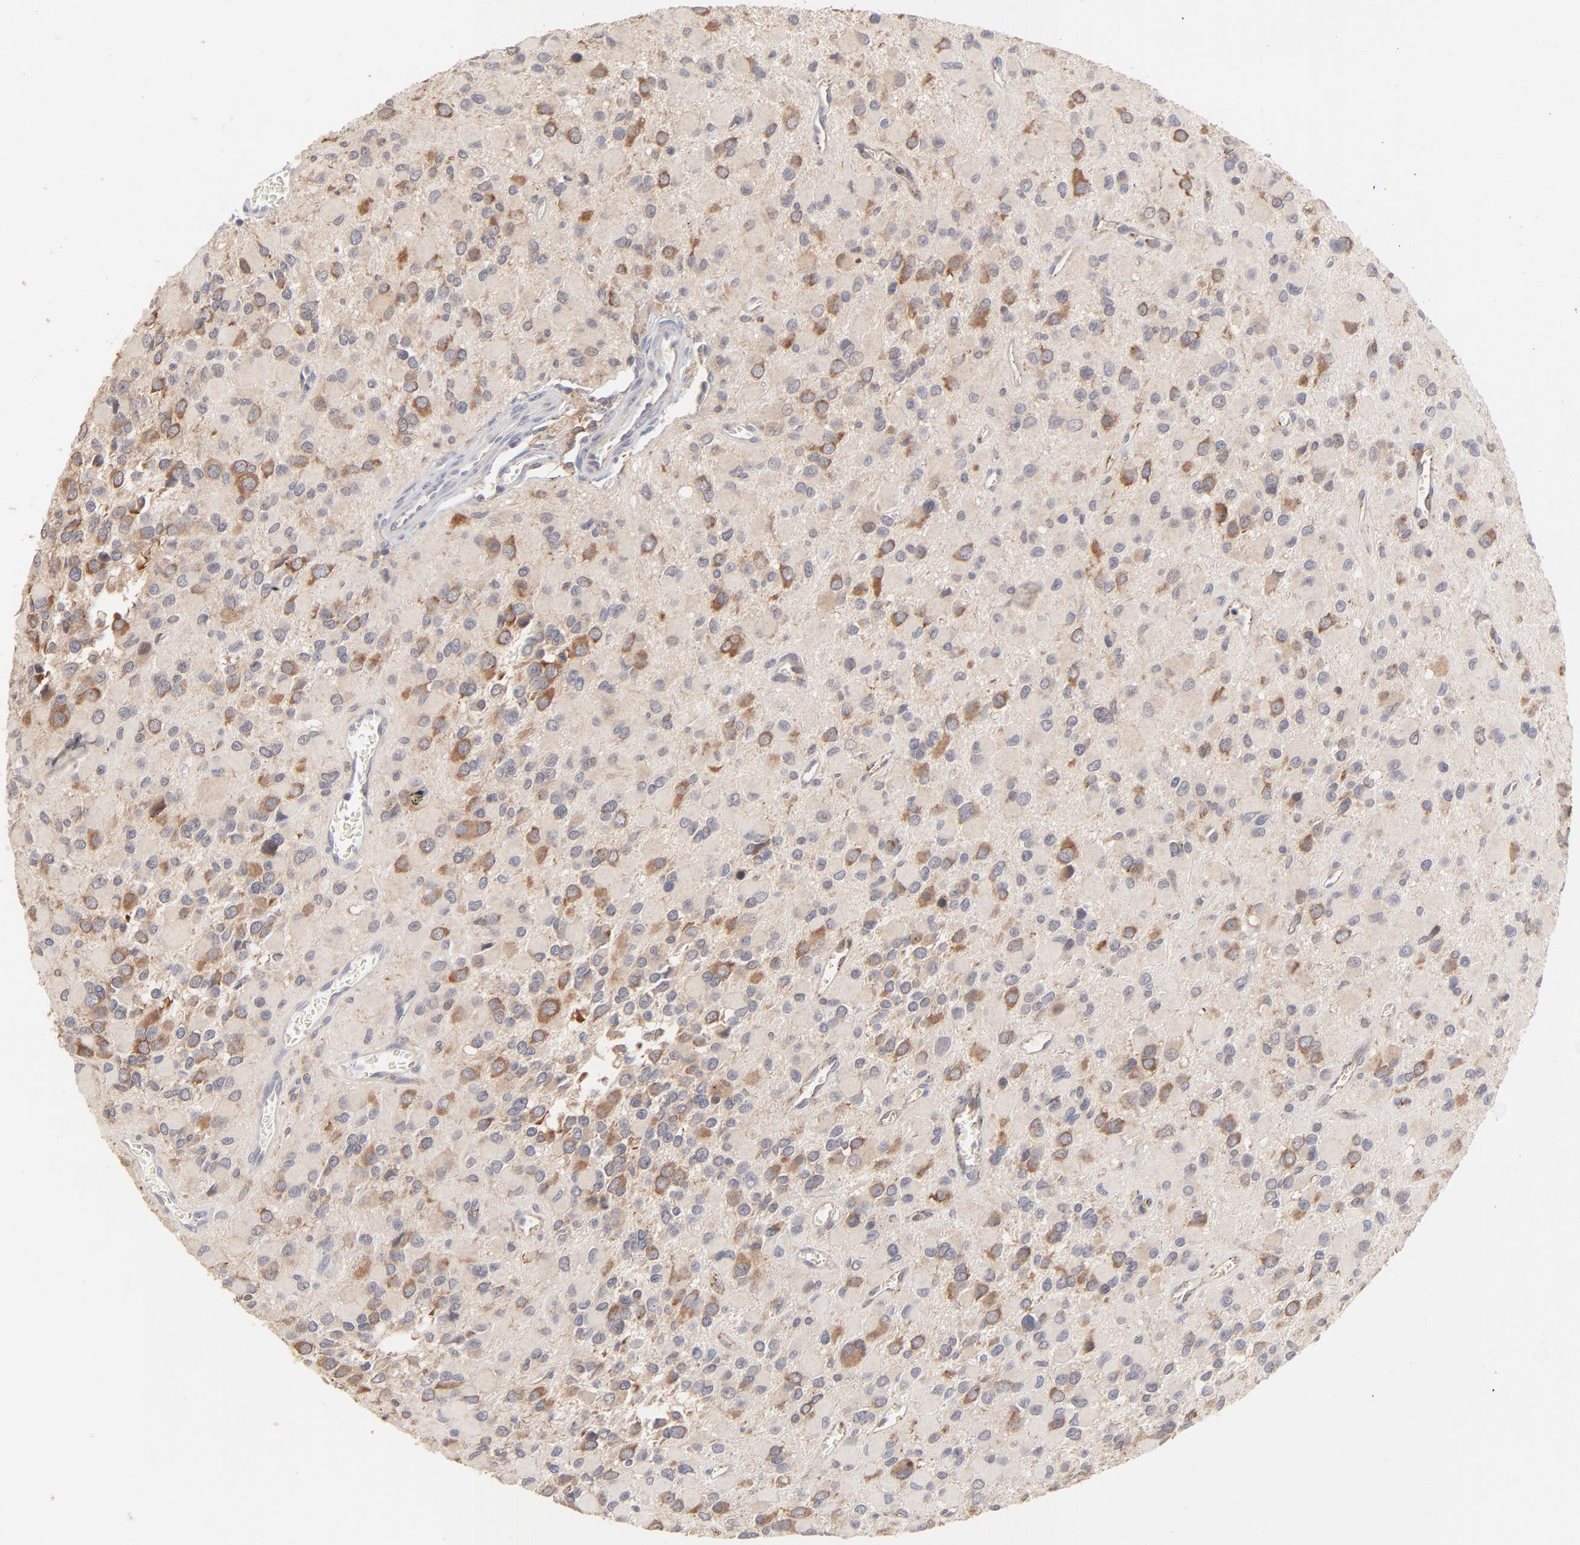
{"staining": {"intensity": "weak", "quantity": ">75%", "location": "cytoplasmic/membranous,nuclear"}, "tissue": "glioma", "cell_type": "Tumor cells", "image_type": "cancer", "snomed": [{"axis": "morphology", "description": "Glioma, malignant, Low grade"}, {"axis": "topography", "description": "Brain"}], "caption": "Human glioma stained for a protein (brown) shows weak cytoplasmic/membranous and nuclear positive expression in about >75% of tumor cells.", "gene": "IVNS1ABP", "patient": {"sex": "male", "age": 42}}